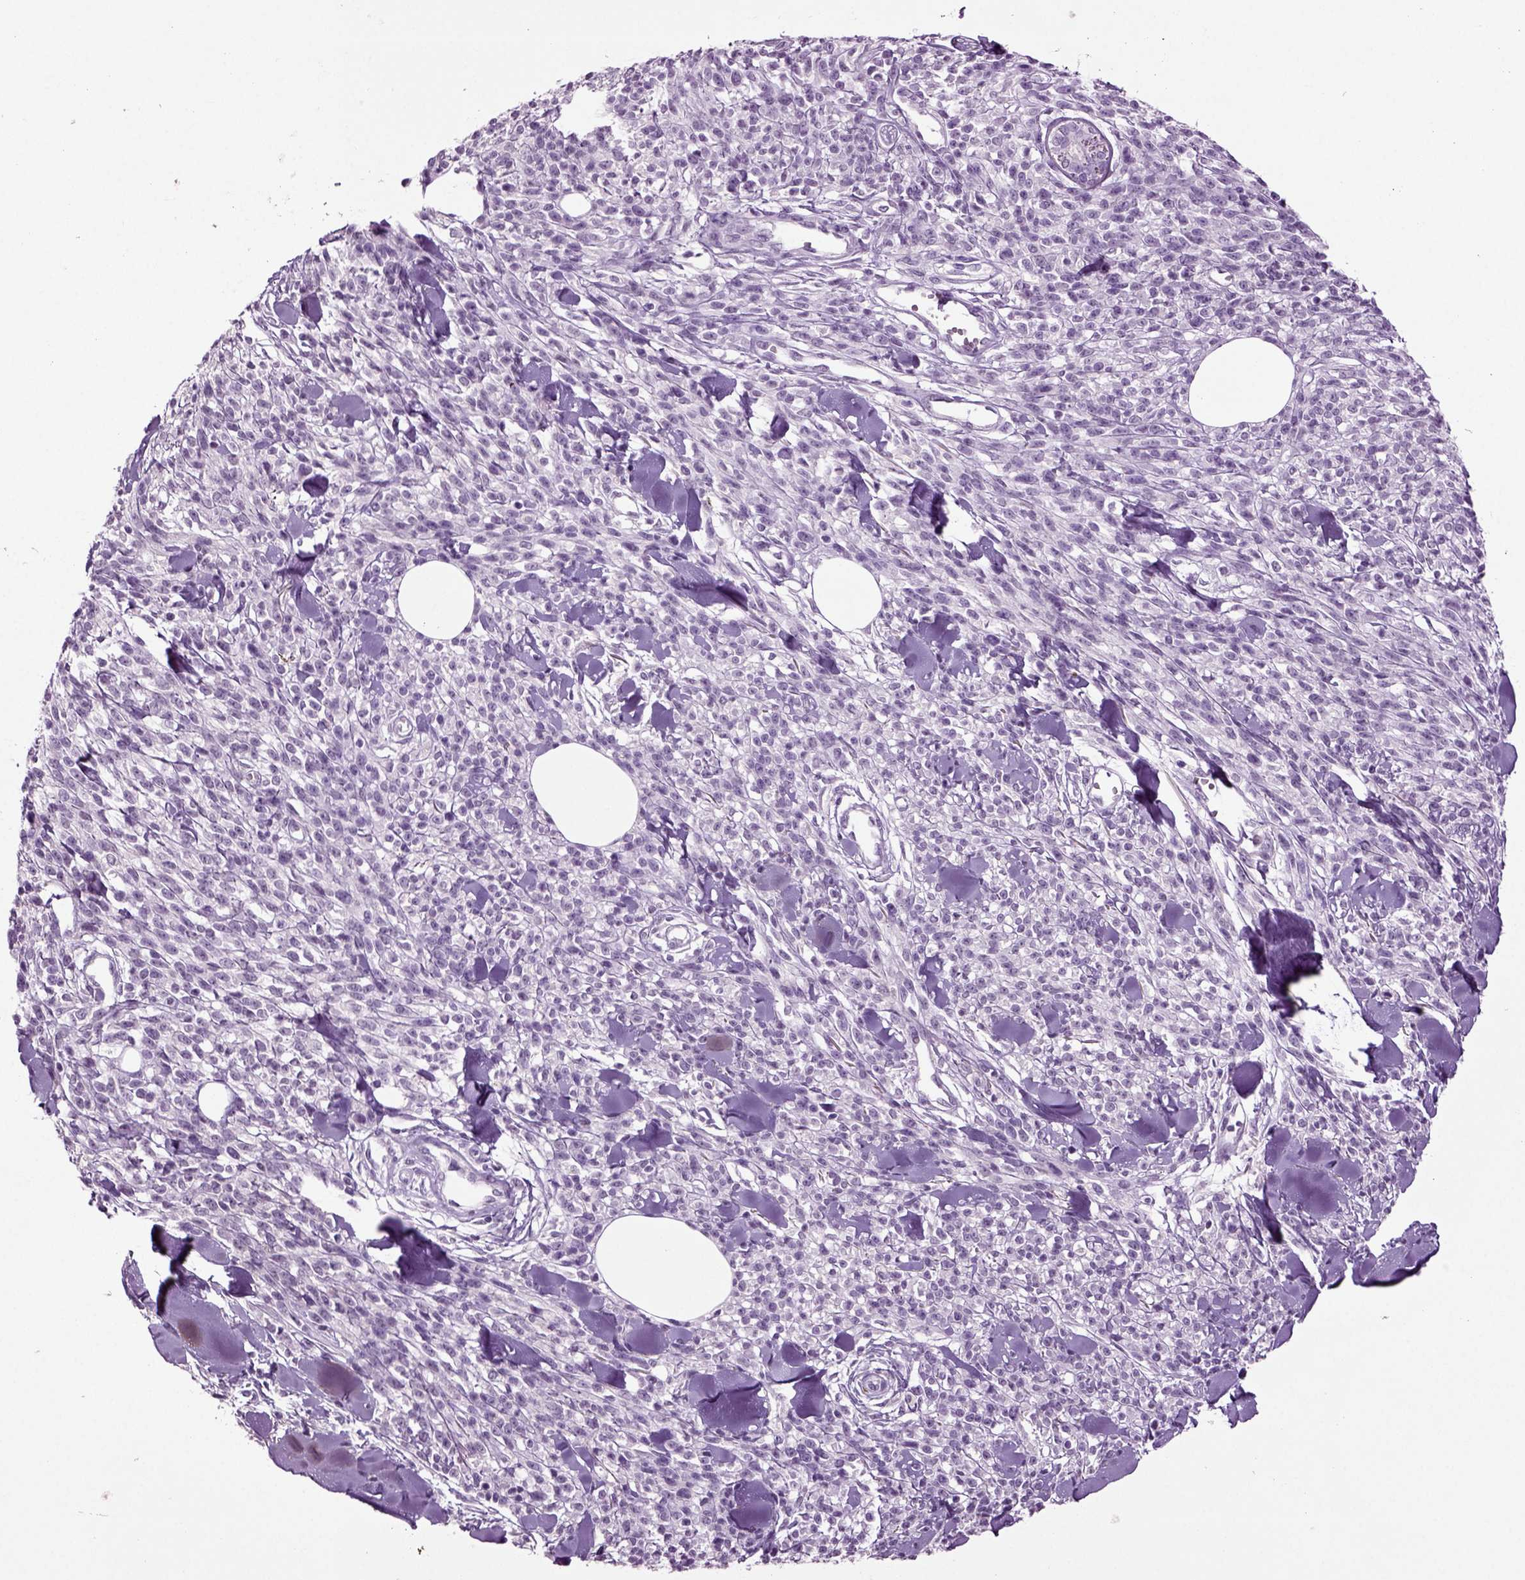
{"staining": {"intensity": "negative", "quantity": "none", "location": "none"}, "tissue": "melanoma", "cell_type": "Tumor cells", "image_type": "cancer", "snomed": [{"axis": "morphology", "description": "Malignant melanoma, NOS"}, {"axis": "topography", "description": "Skin"}, {"axis": "topography", "description": "Skin of trunk"}], "caption": "Human malignant melanoma stained for a protein using immunohistochemistry (IHC) displays no positivity in tumor cells.", "gene": "SLC17A6", "patient": {"sex": "male", "age": 74}}